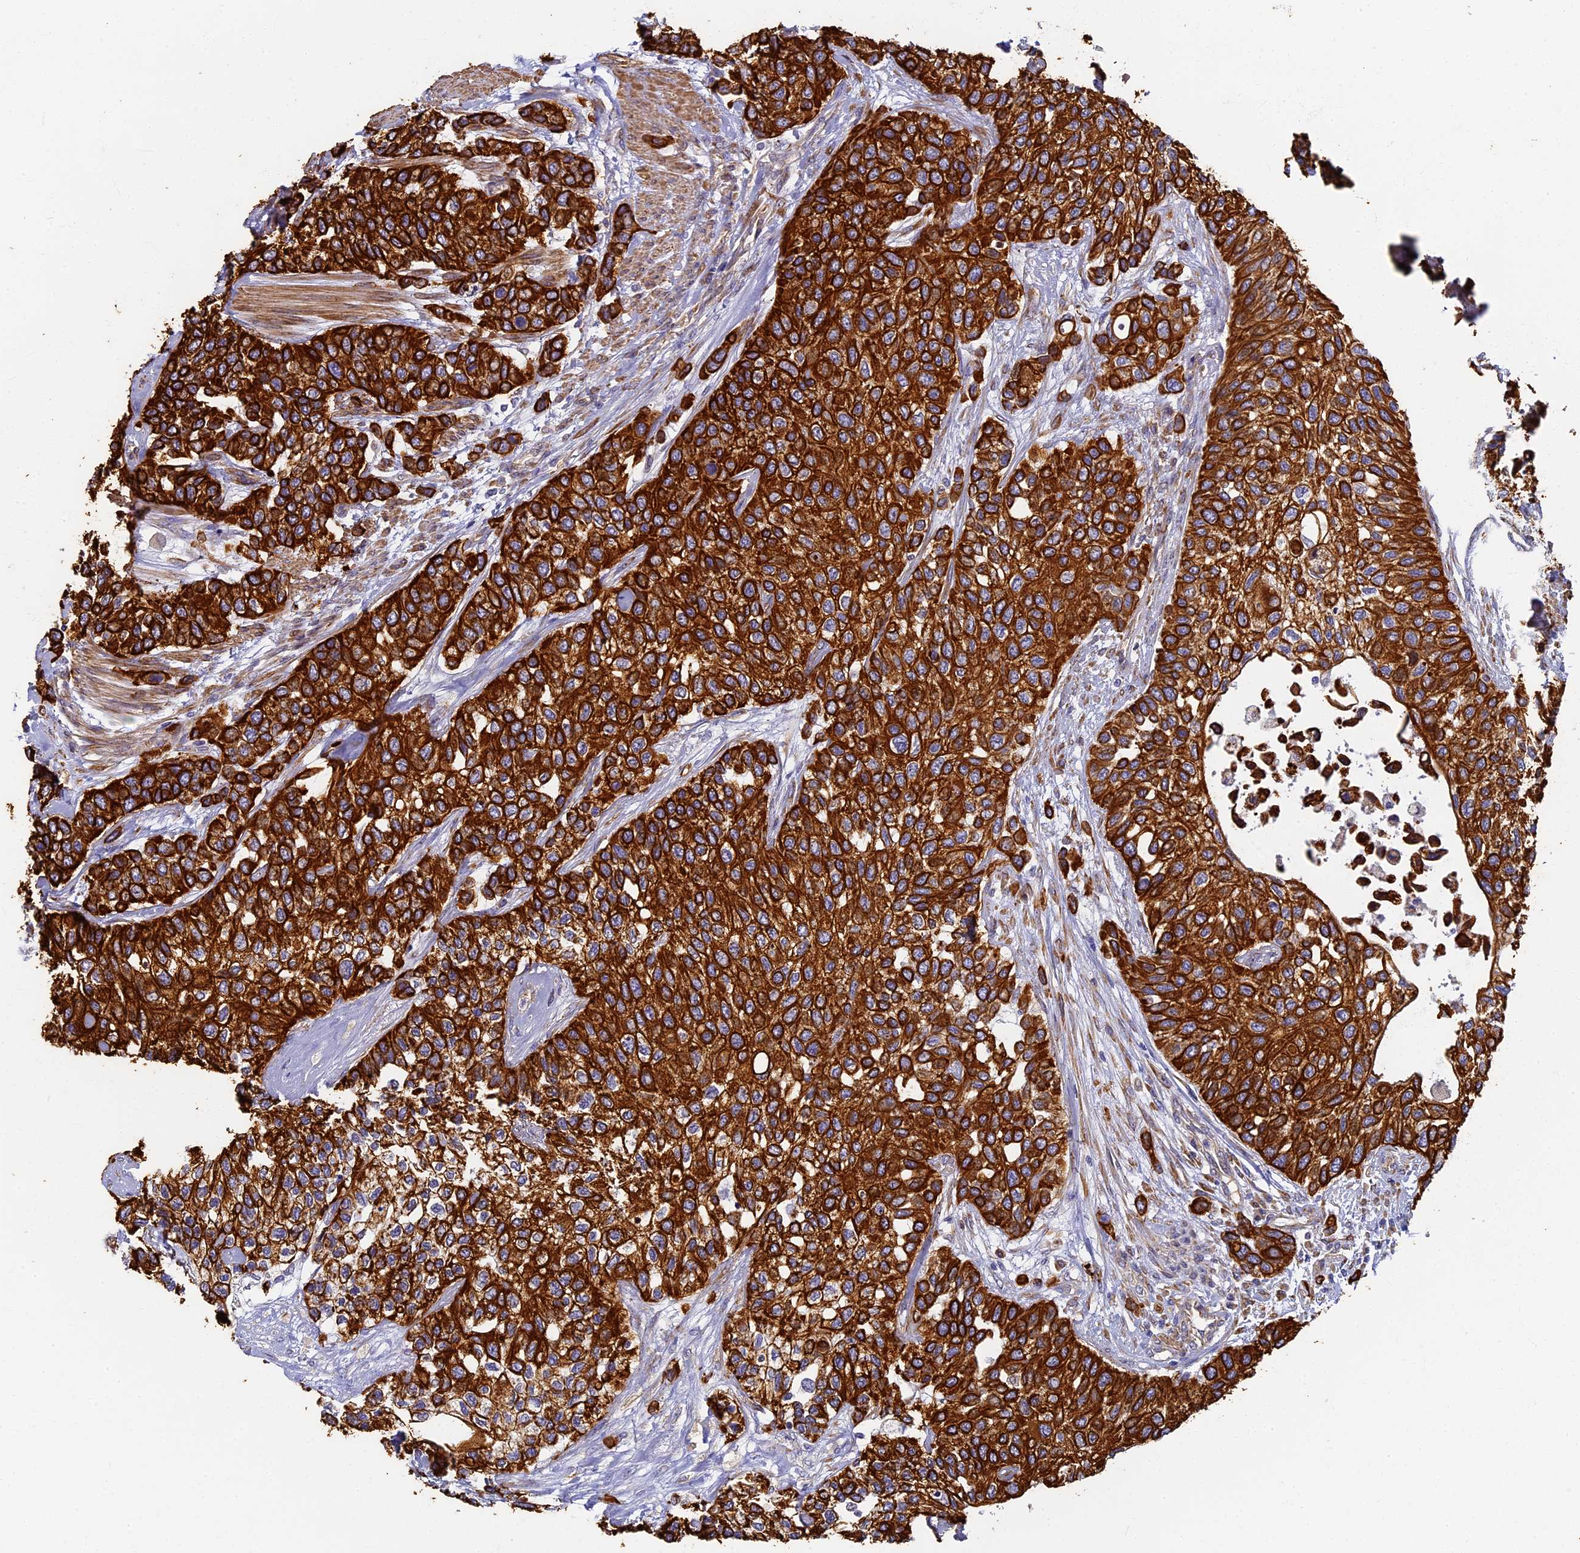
{"staining": {"intensity": "strong", "quantity": ">75%", "location": "cytoplasmic/membranous"}, "tissue": "urothelial cancer", "cell_type": "Tumor cells", "image_type": "cancer", "snomed": [{"axis": "morphology", "description": "Normal tissue, NOS"}, {"axis": "morphology", "description": "Urothelial carcinoma, High grade"}, {"axis": "topography", "description": "Vascular tissue"}, {"axis": "topography", "description": "Urinary bladder"}], "caption": "The image exhibits a brown stain indicating the presence of a protein in the cytoplasmic/membranous of tumor cells in urothelial cancer. (IHC, brightfield microscopy, high magnification).", "gene": "LRRC57", "patient": {"sex": "female", "age": 56}}